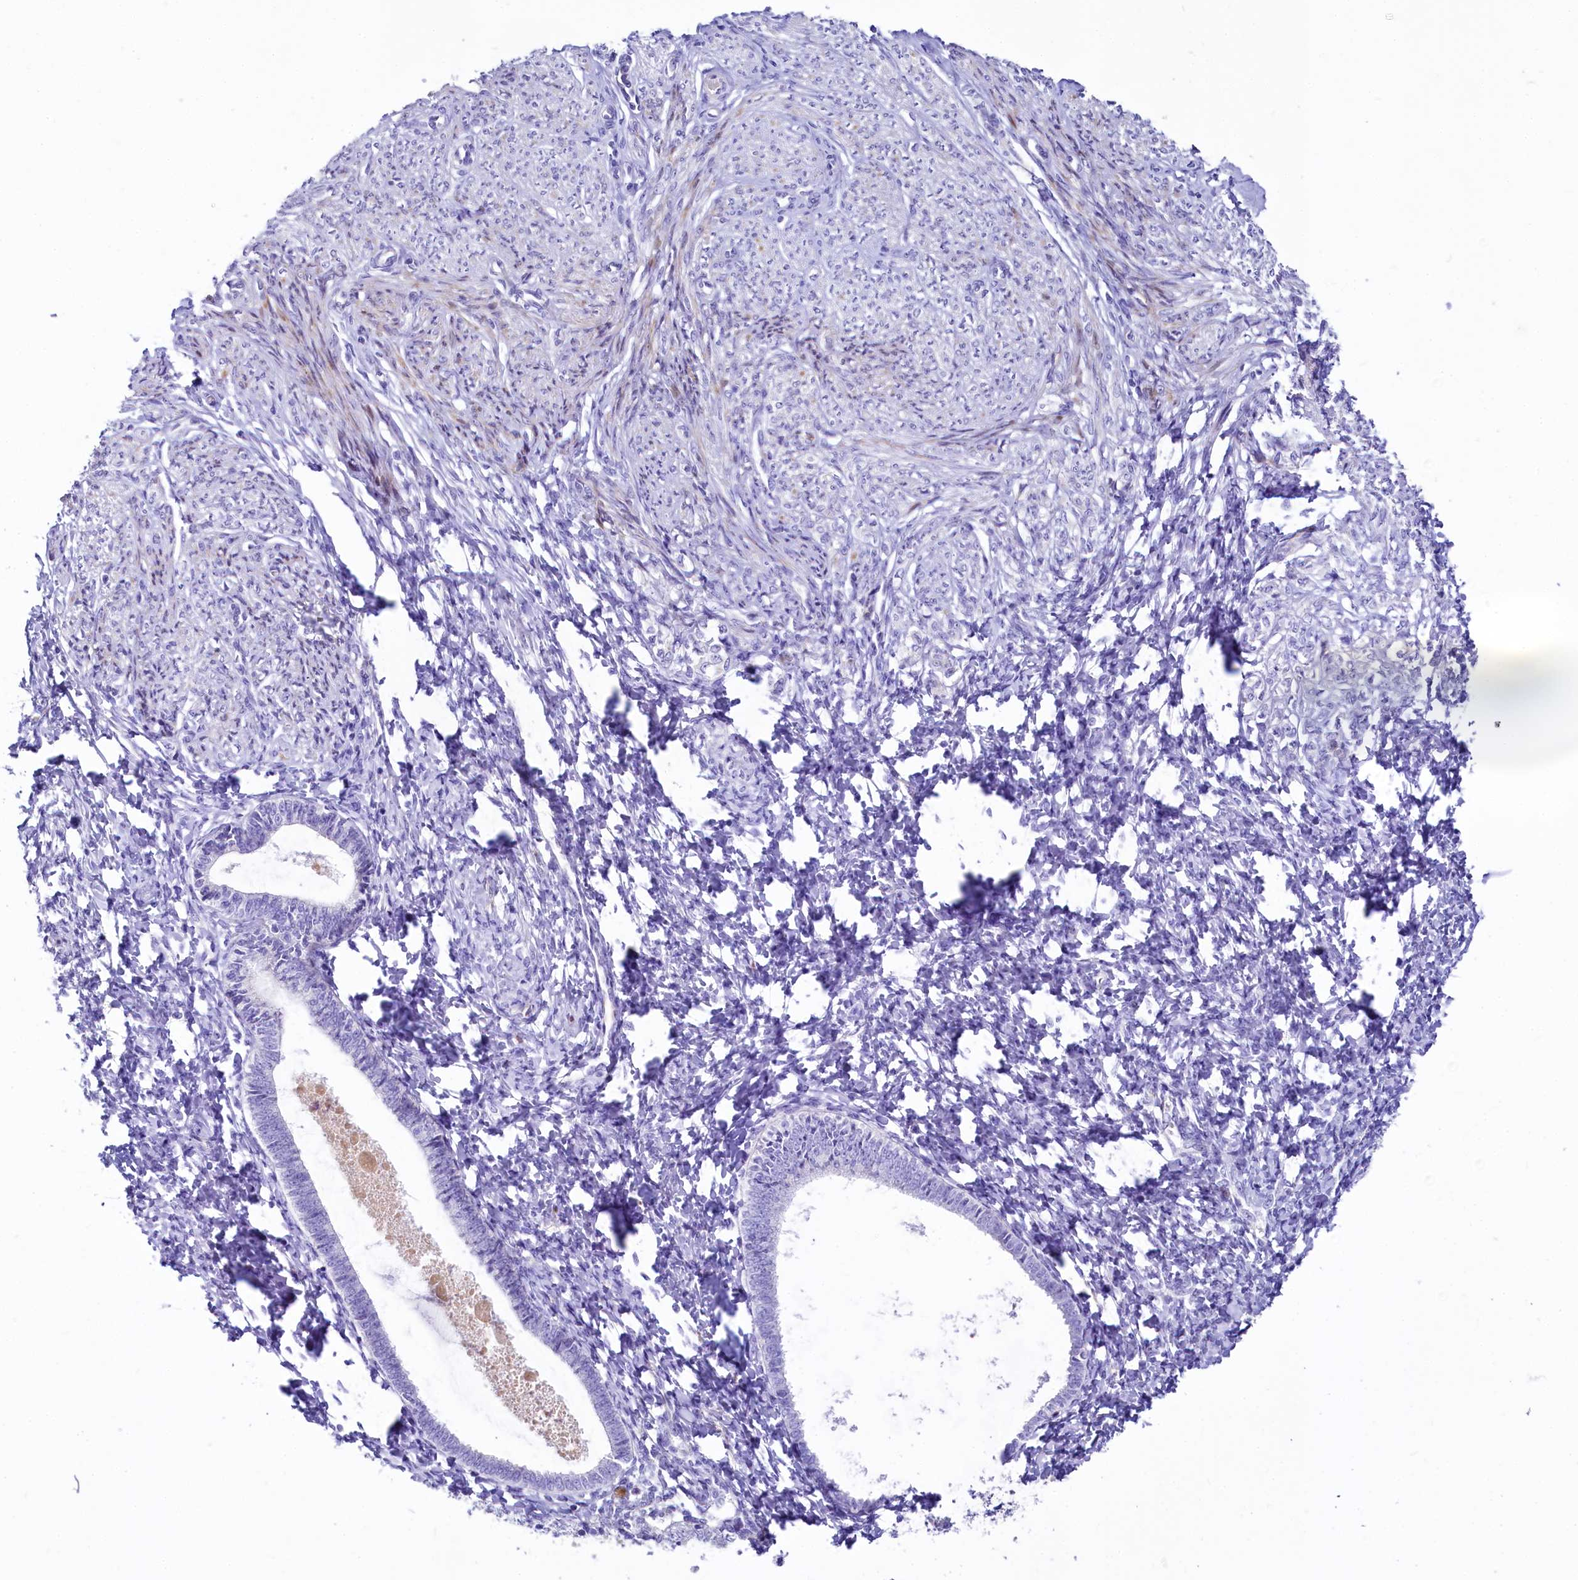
{"staining": {"intensity": "negative", "quantity": "none", "location": "none"}, "tissue": "endometrium", "cell_type": "Cells in endometrial stroma", "image_type": "normal", "snomed": [{"axis": "morphology", "description": "Normal tissue, NOS"}, {"axis": "topography", "description": "Endometrium"}], "caption": "An IHC photomicrograph of normal endometrium is shown. There is no staining in cells in endometrial stroma of endometrium.", "gene": "SH3TC2", "patient": {"sex": "female", "age": 72}}